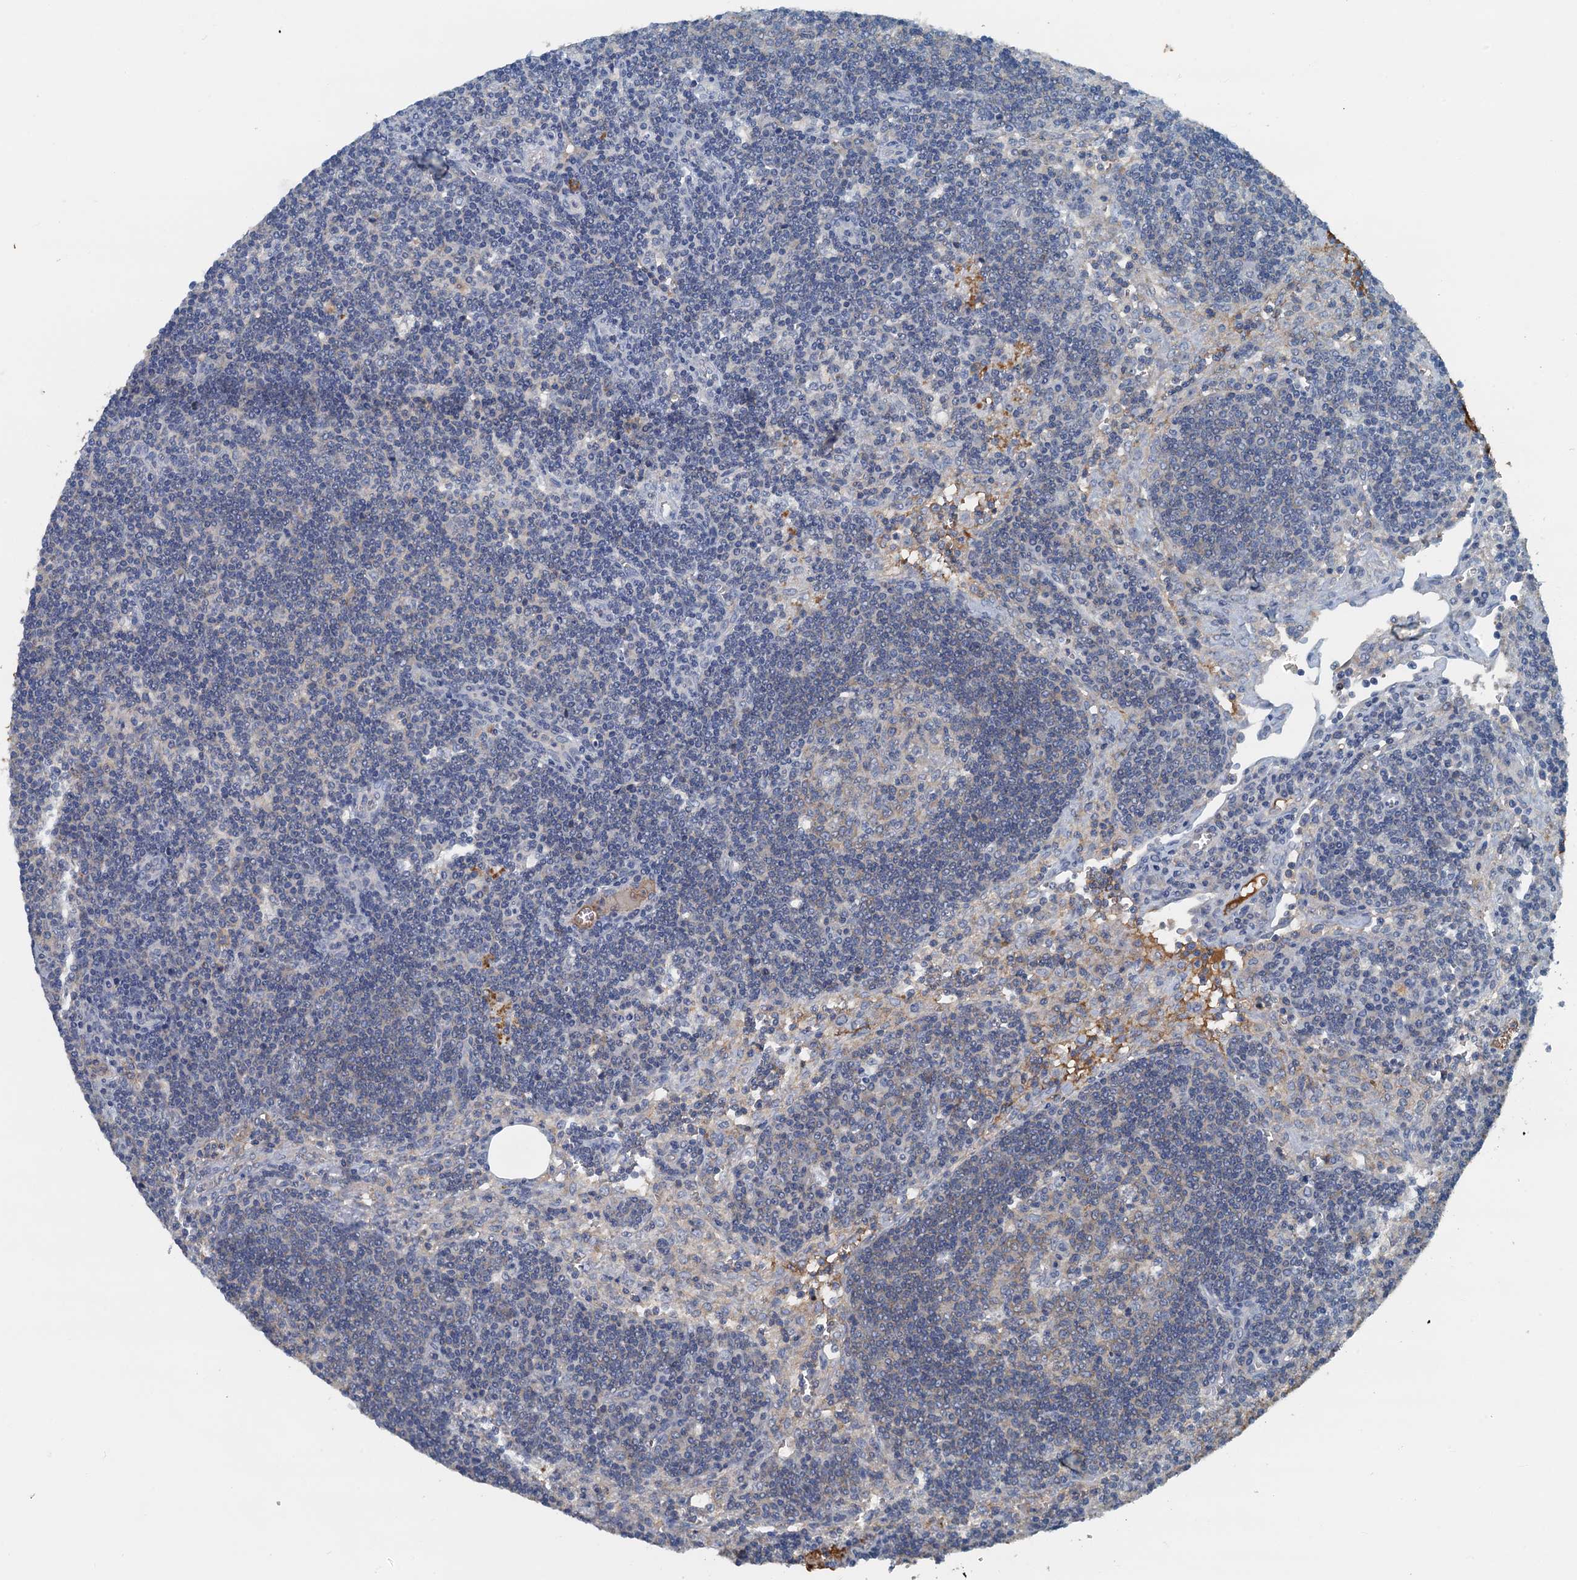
{"staining": {"intensity": "negative", "quantity": "none", "location": "none"}, "tissue": "lymph node", "cell_type": "Germinal center cells", "image_type": "normal", "snomed": [{"axis": "morphology", "description": "Normal tissue, NOS"}, {"axis": "topography", "description": "Lymph node"}], "caption": "Lymph node was stained to show a protein in brown. There is no significant positivity in germinal center cells. Nuclei are stained in blue.", "gene": "LSM14B", "patient": {"sex": "male", "age": 58}}